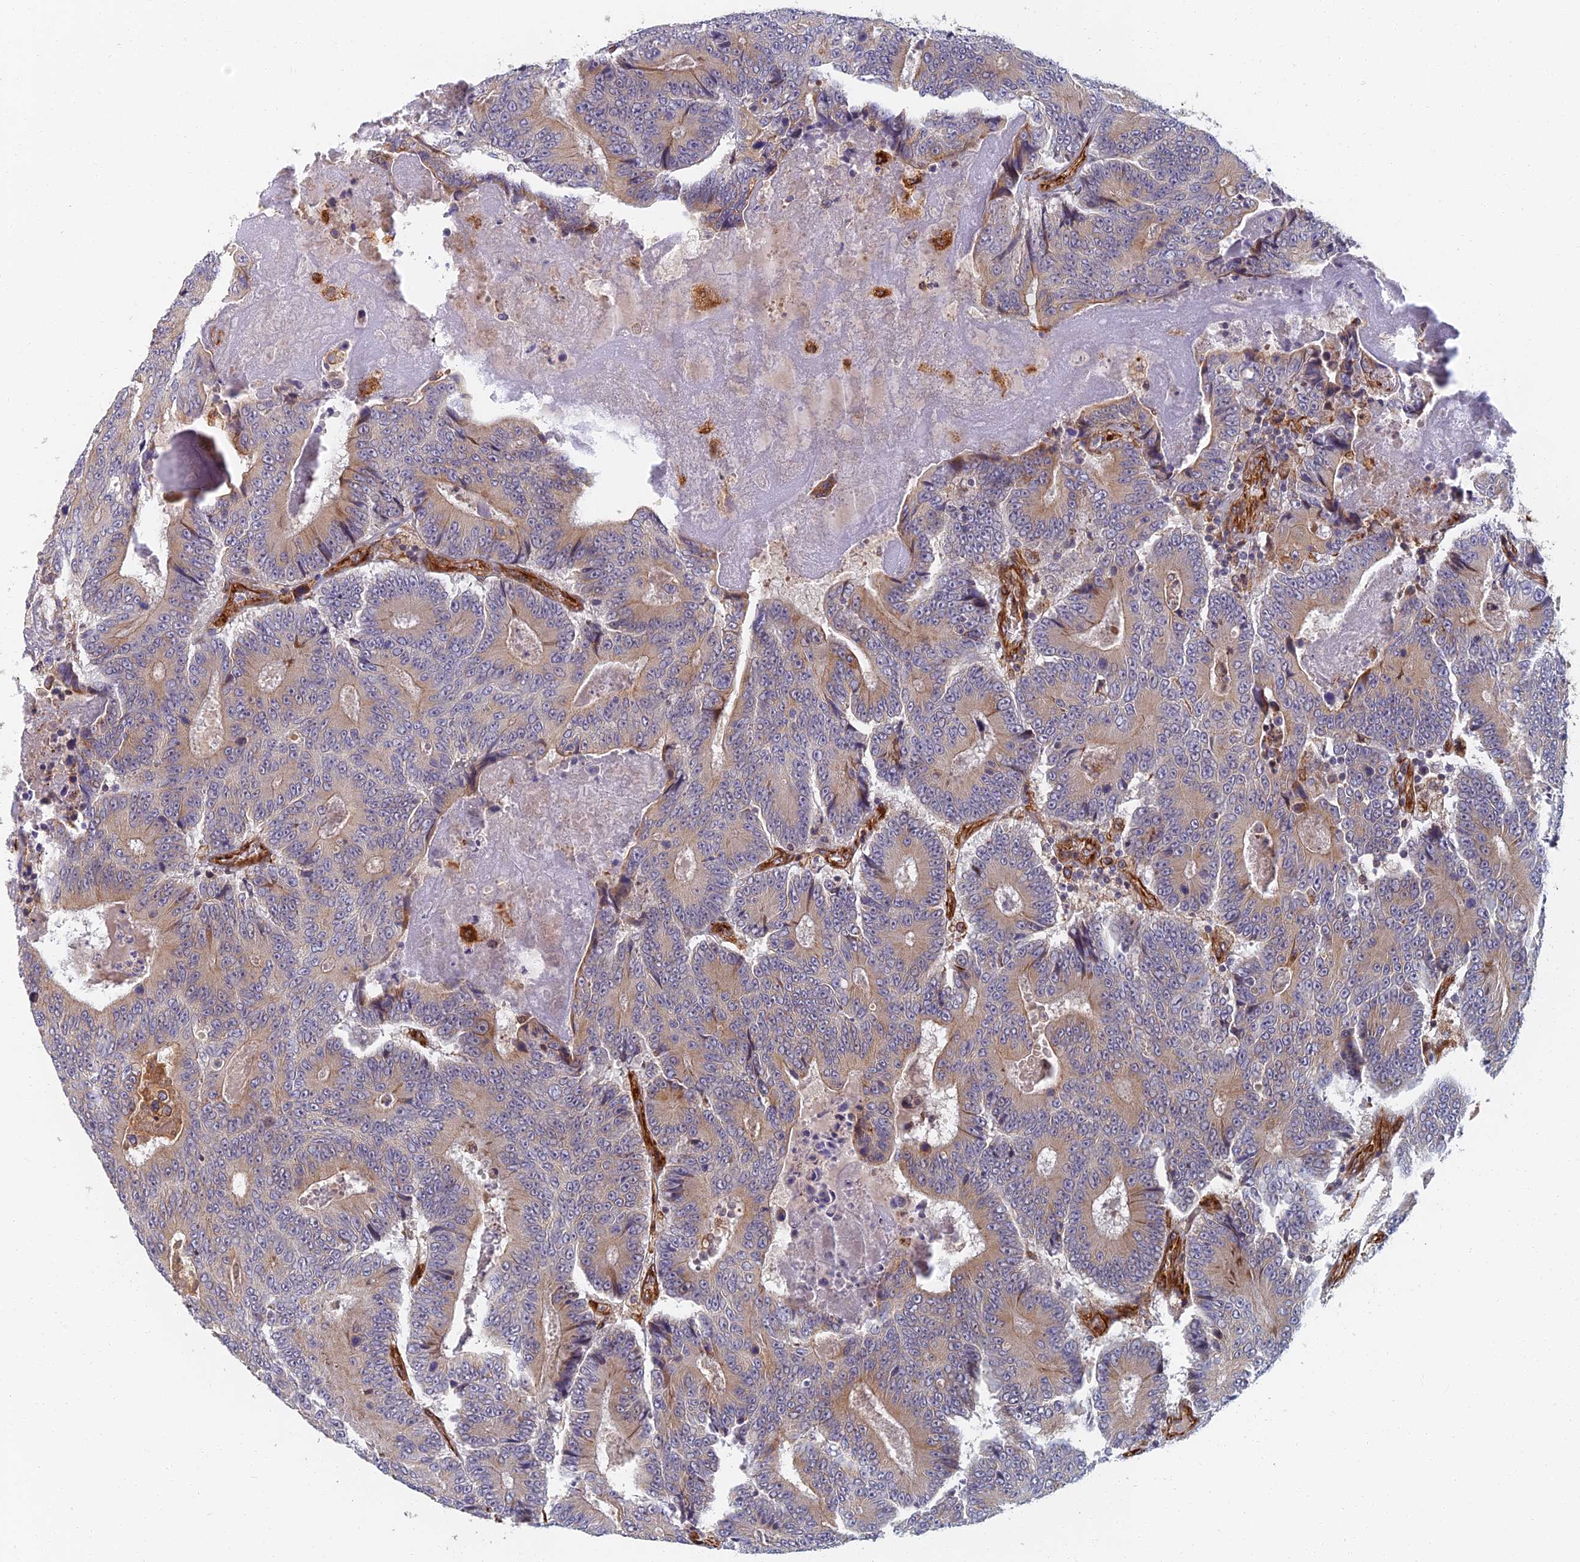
{"staining": {"intensity": "weak", "quantity": "<25%", "location": "cytoplasmic/membranous"}, "tissue": "colorectal cancer", "cell_type": "Tumor cells", "image_type": "cancer", "snomed": [{"axis": "morphology", "description": "Adenocarcinoma, NOS"}, {"axis": "topography", "description": "Colon"}], "caption": "Colorectal cancer (adenocarcinoma) was stained to show a protein in brown. There is no significant staining in tumor cells.", "gene": "ABCB10", "patient": {"sex": "male", "age": 83}}